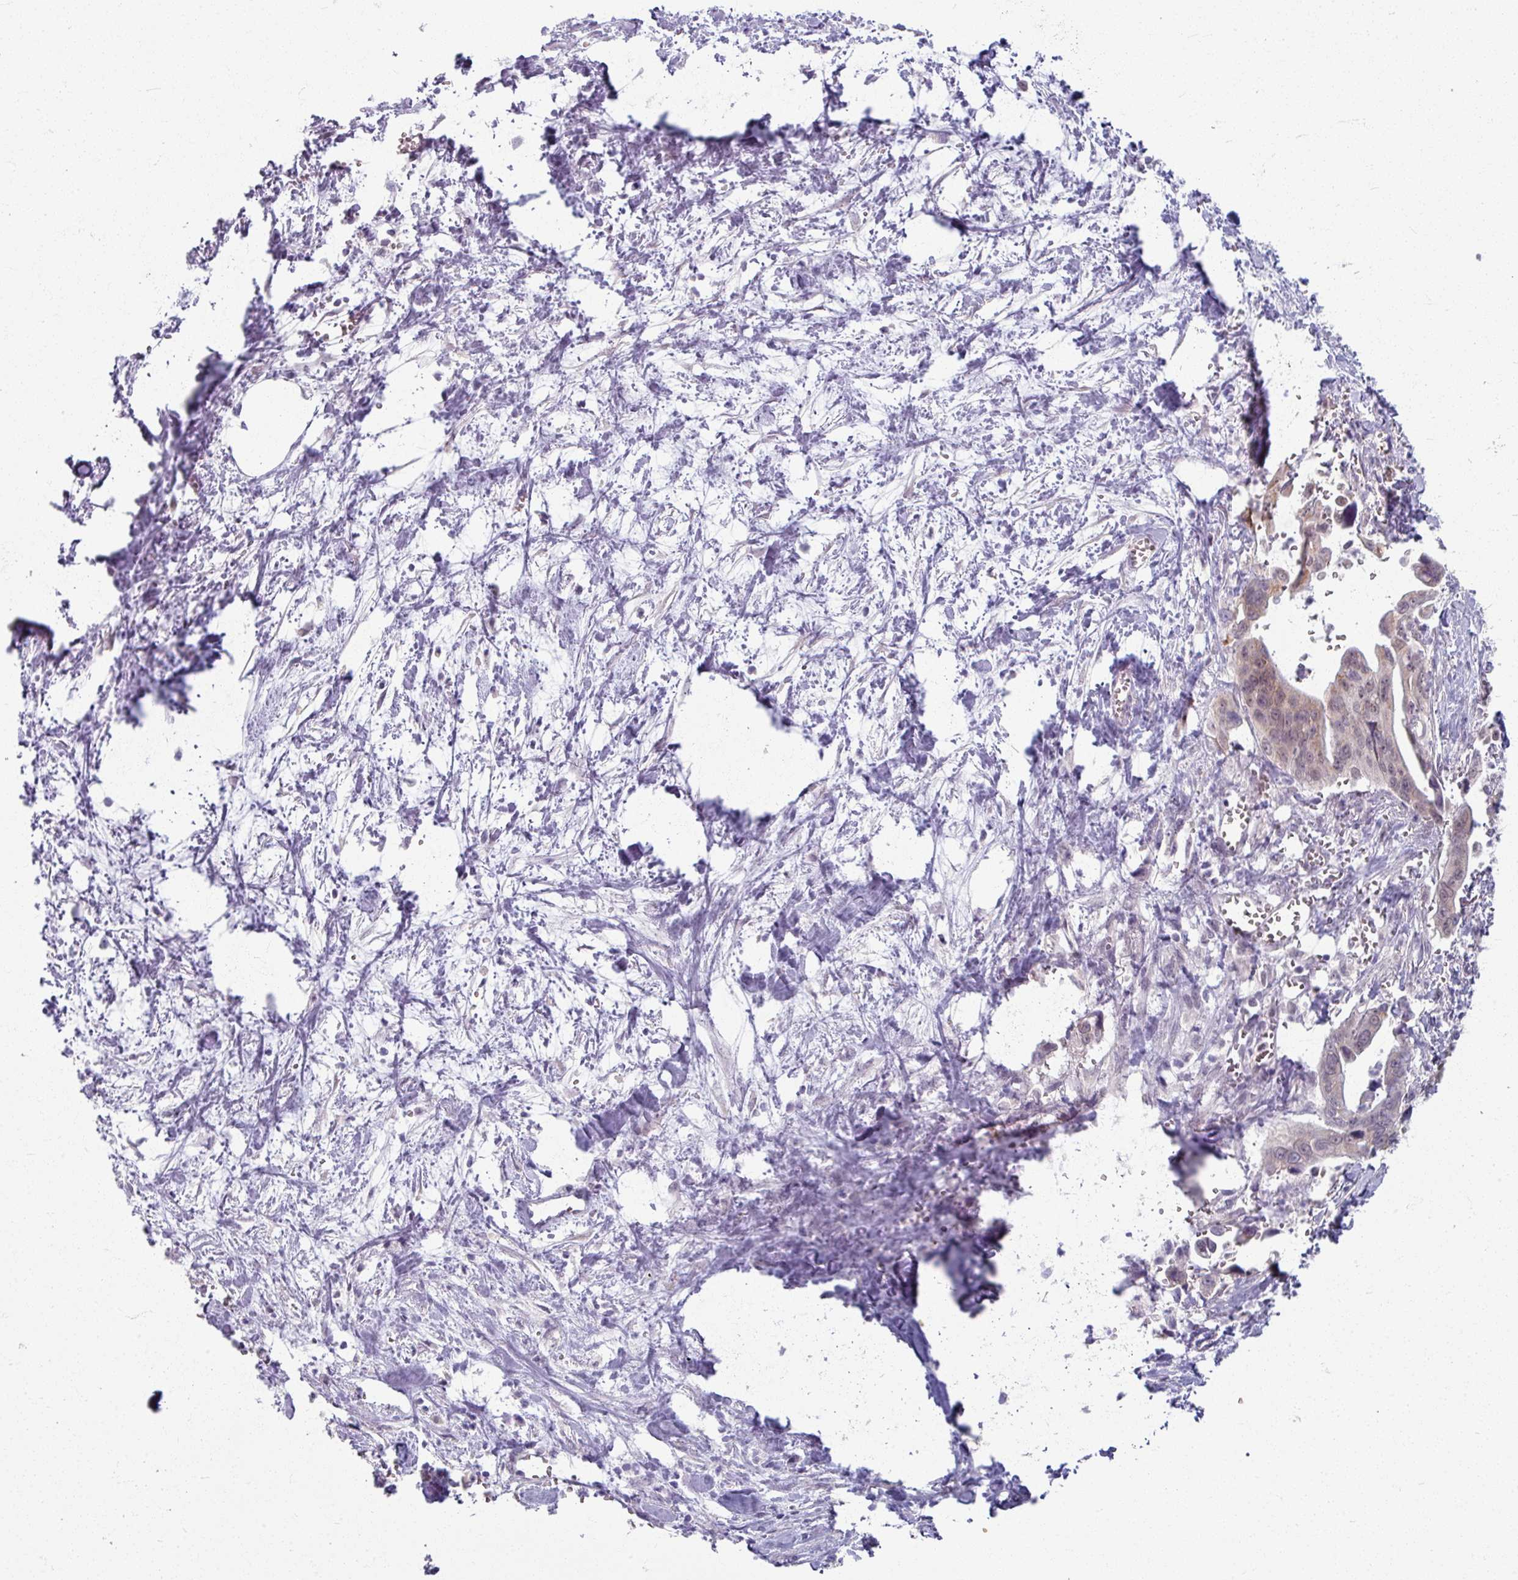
{"staining": {"intensity": "weak", "quantity": "<25%", "location": "cytoplasmic/membranous"}, "tissue": "pancreatic cancer", "cell_type": "Tumor cells", "image_type": "cancer", "snomed": [{"axis": "morphology", "description": "Adenocarcinoma, NOS"}, {"axis": "topography", "description": "Pancreas"}], "caption": "Pancreatic cancer (adenocarcinoma) was stained to show a protein in brown. There is no significant positivity in tumor cells.", "gene": "KMT5C", "patient": {"sex": "male", "age": 61}}